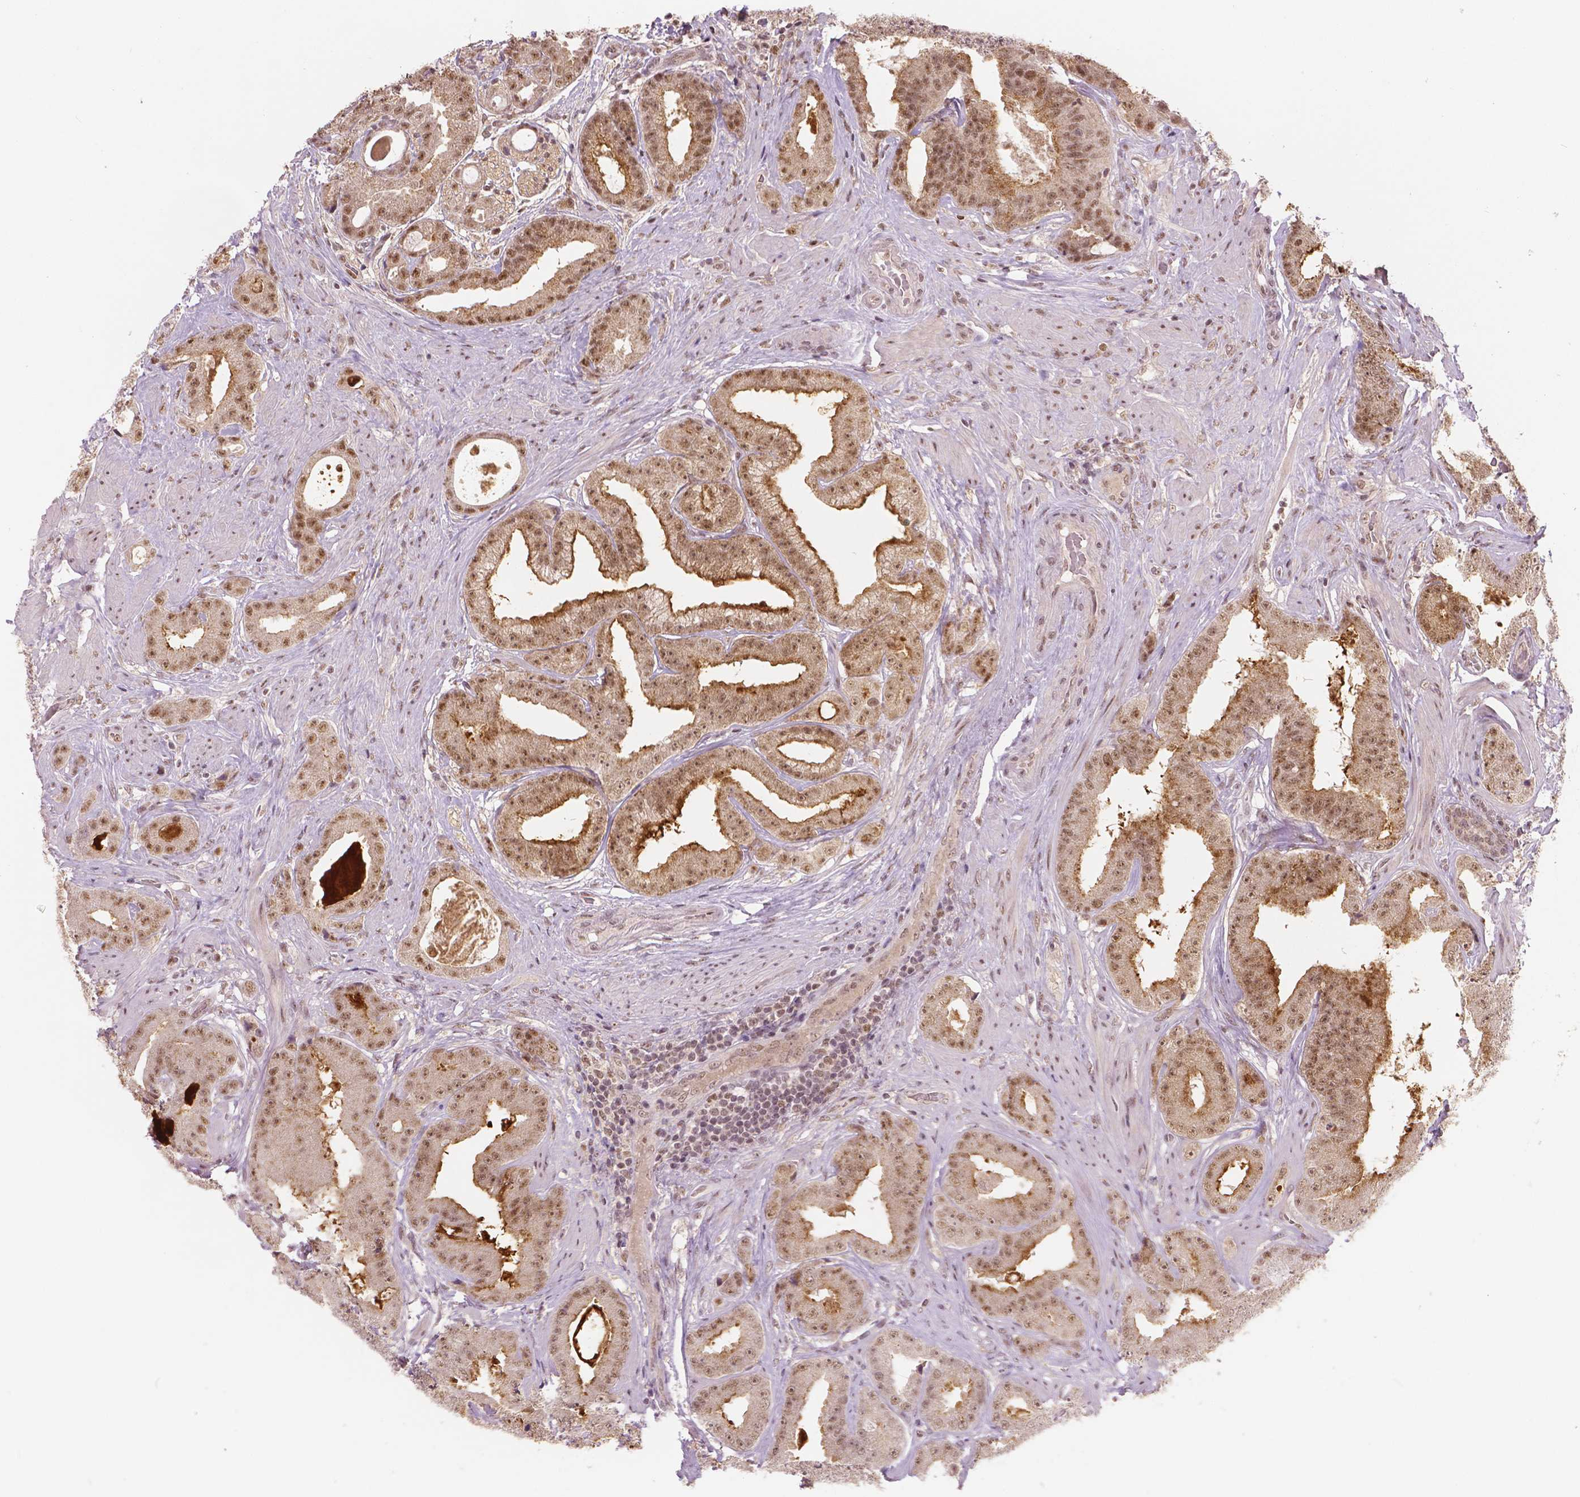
{"staining": {"intensity": "moderate", "quantity": ">75%", "location": "cytoplasmic/membranous,nuclear"}, "tissue": "prostate cancer", "cell_type": "Tumor cells", "image_type": "cancer", "snomed": [{"axis": "morphology", "description": "Adenocarcinoma, Low grade"}, {"axis": "topography", "description": "Prostate"}], "caption": "IHC (DAB) staining of prostate adenocarcinoma (low-grade) shows moderate cytoplasmic/membranous and nuclear protein positivity in about >75% of tumor cells.", "gene": "NSD2", "patient": {"sex": "male", "age": 60}}